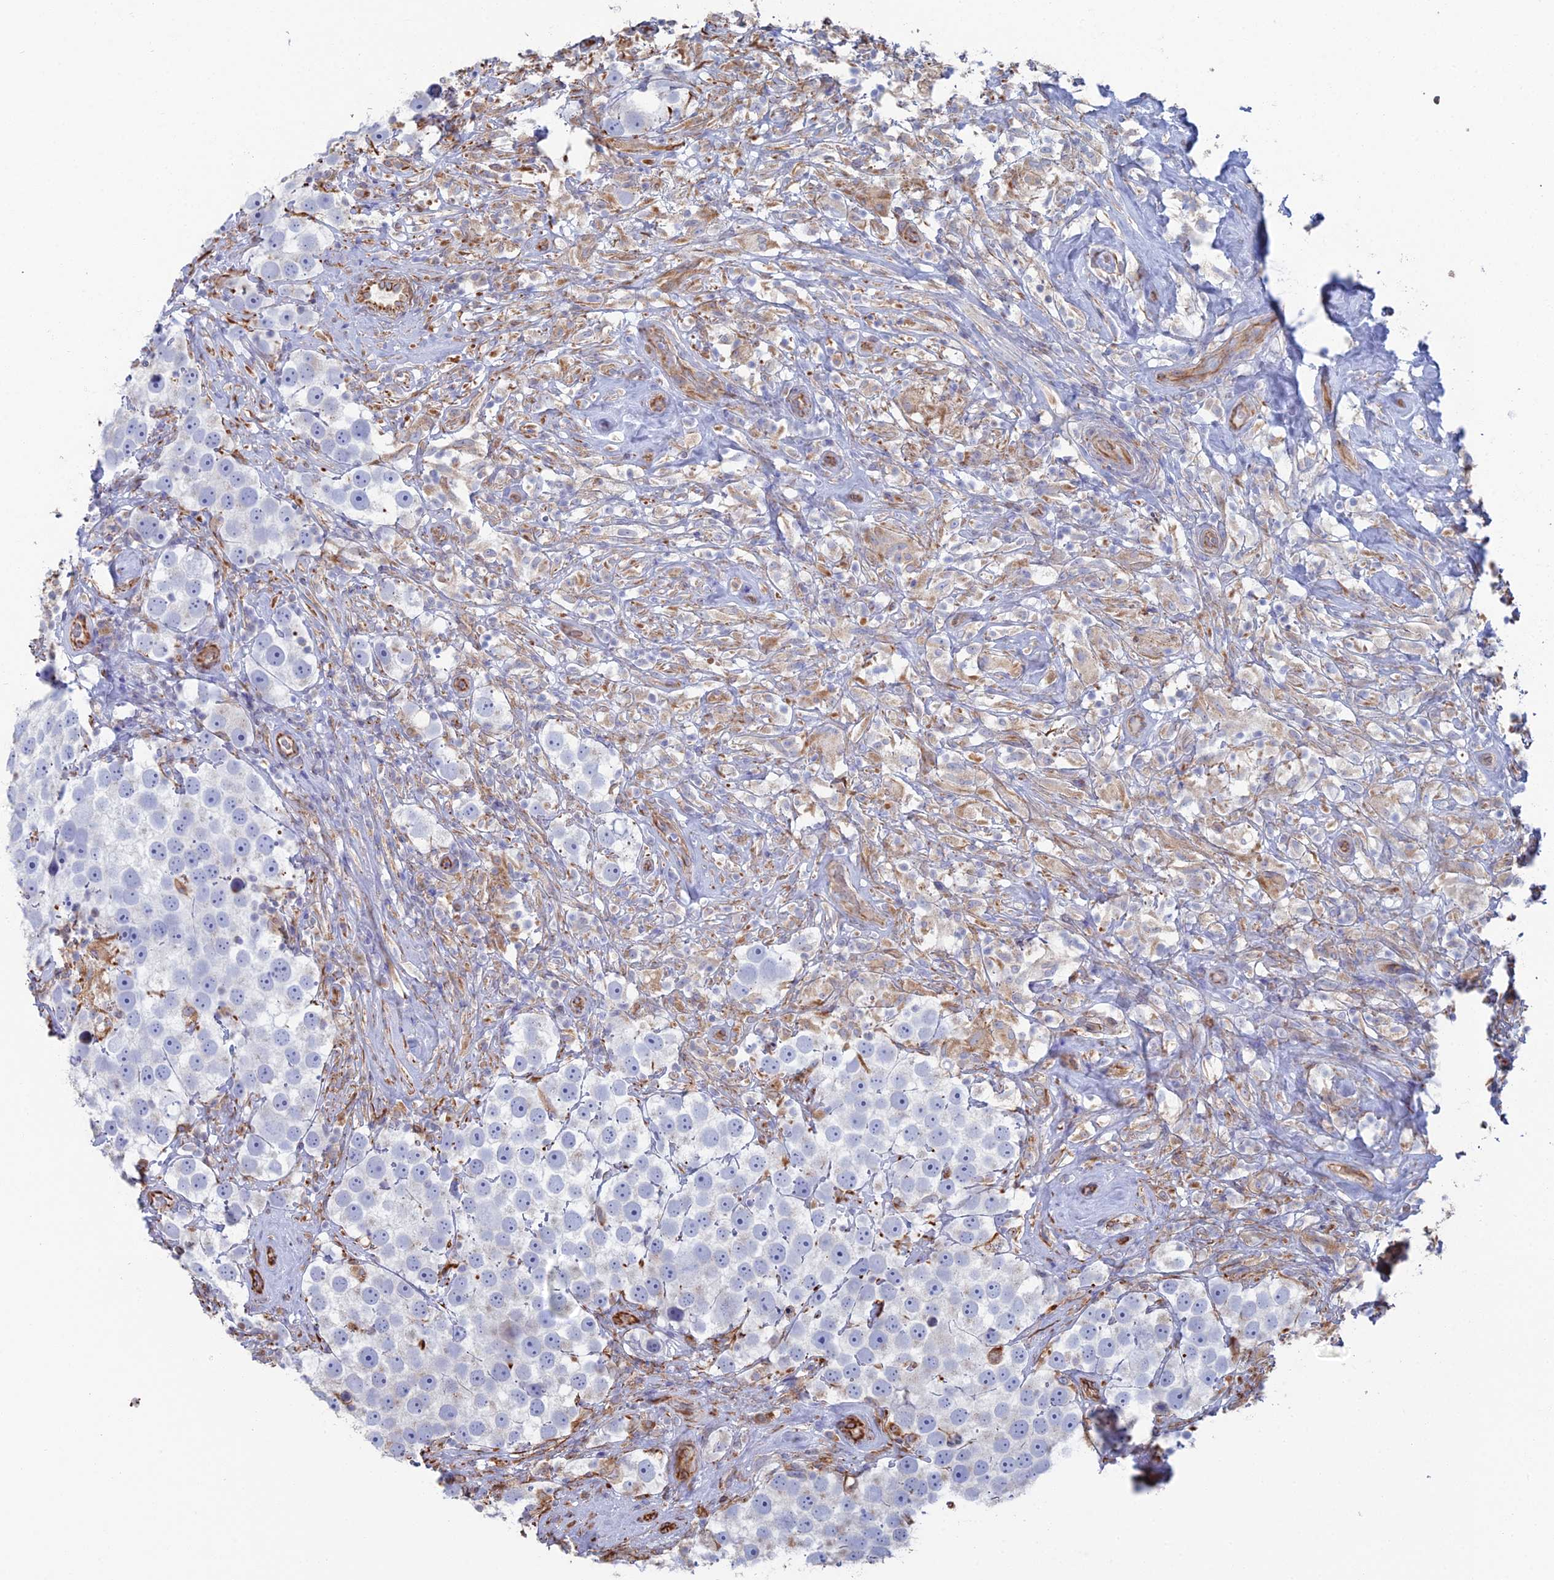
{"staining": {"intensity": "negative", "quantity": "none", "location": "none"}, "tissue": "testis cancer", "cell_type": "Tumor cells", "image_type": "cancer", "snomed": [{"axis": "morphology", "description": "Seminoma, NOS"}, {"axis": "topography", "description": "Testis"}], "caption": "Photomicrograph shows no significant protein staining in tumor cells of seminoma (testis).", "gene": "CLVS2", "patient": {"sex": "male", "age": 49}}